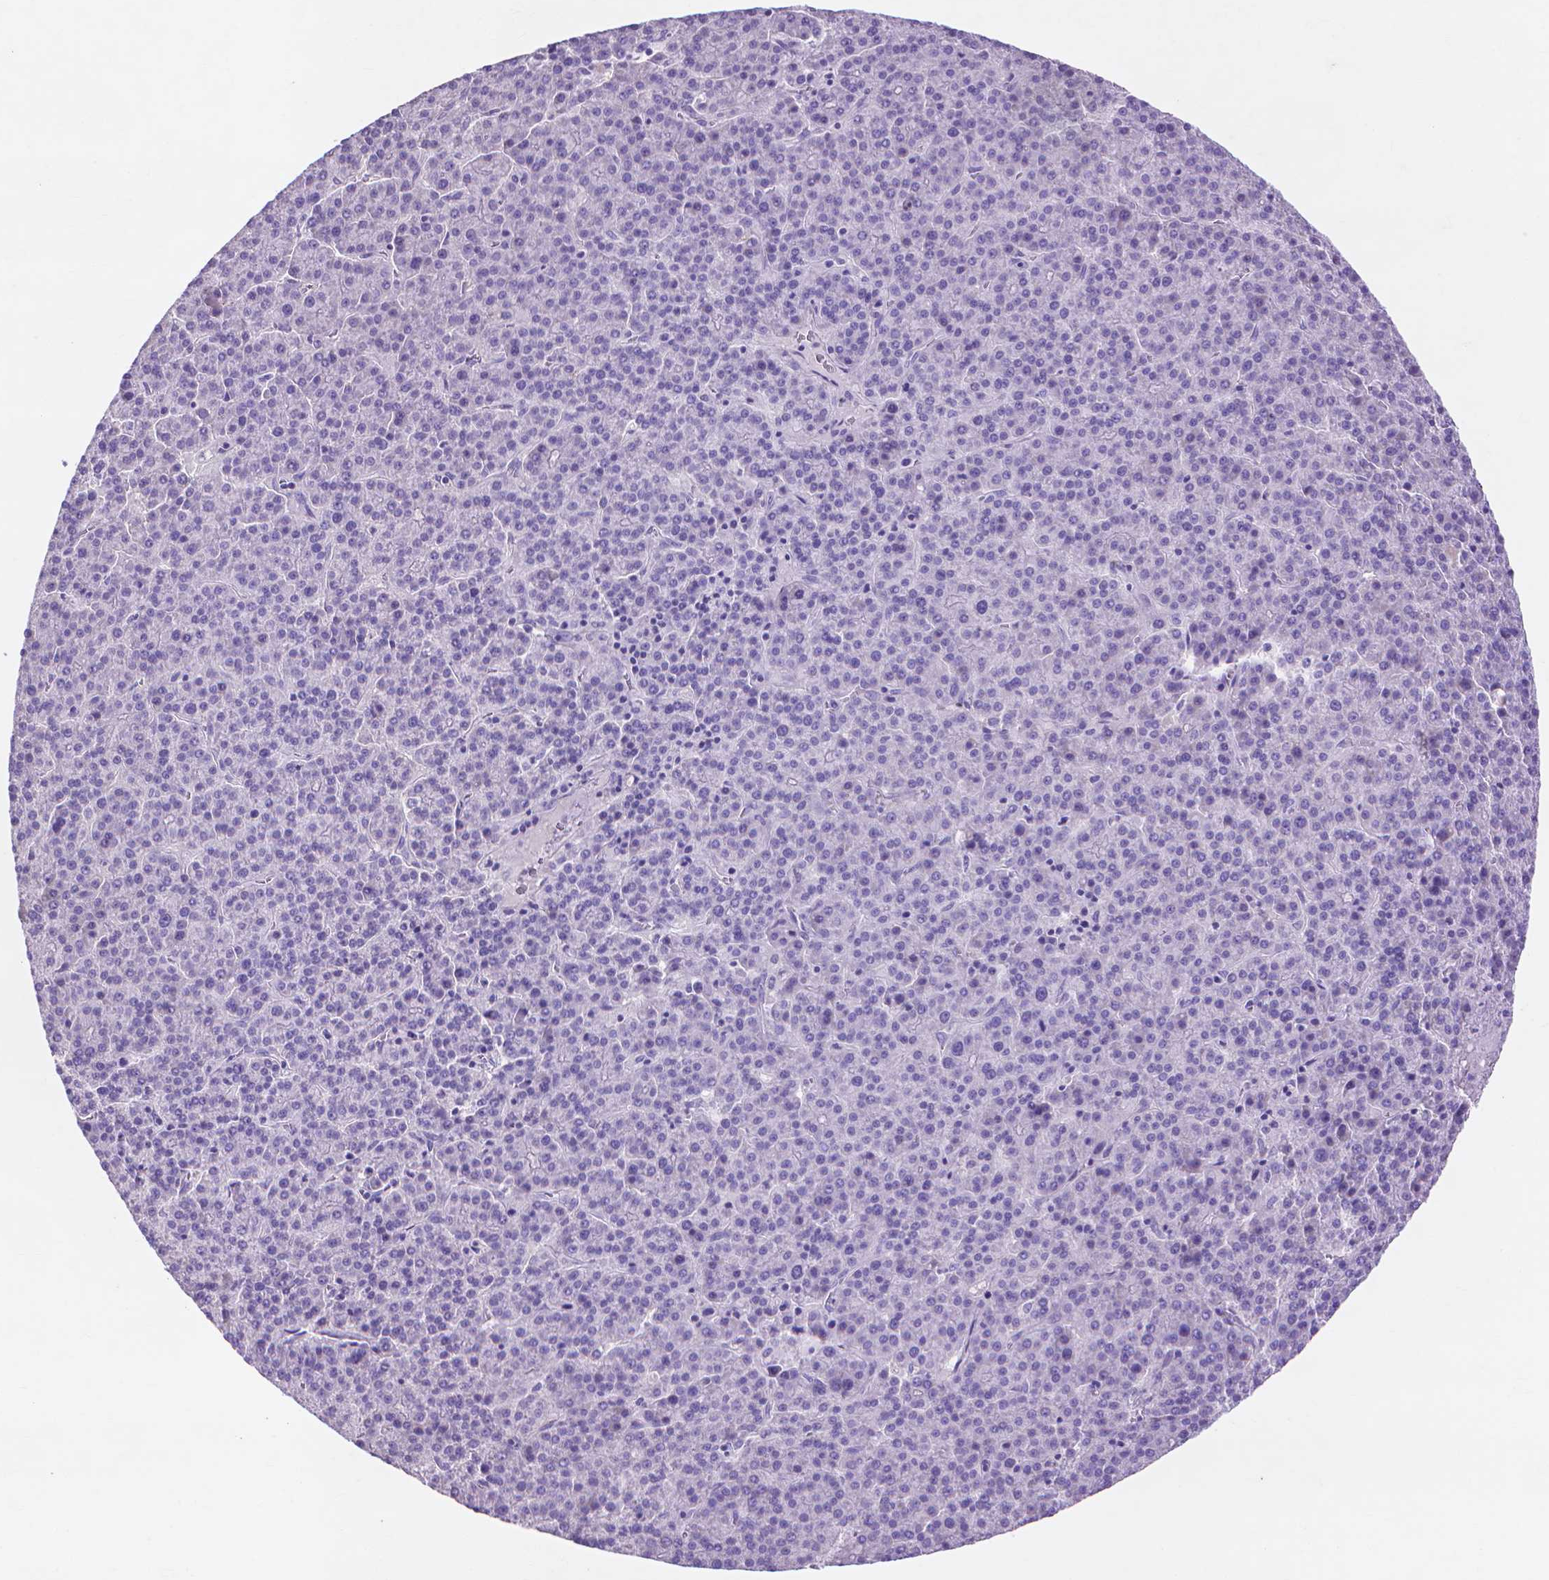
{"staining": {"intensity": "negative", "quantity": "none", "location": "none"}, "tissue": "liver cancer", "cell_type": "Tumor cells", "image_type": "cancer", "snomed": [{"axis": "morphology", "description": "Carcinoma, Hepatocellular, NOS"}, {"axis": "topography", "description": "Liver"}], "caption": "Human liver hepatocellular carcinoma stained for a protein using IHC exhibits no positivity in tumor cells.", "gene": "MMP11", "patient": {"sex": "female", "age": 58}}